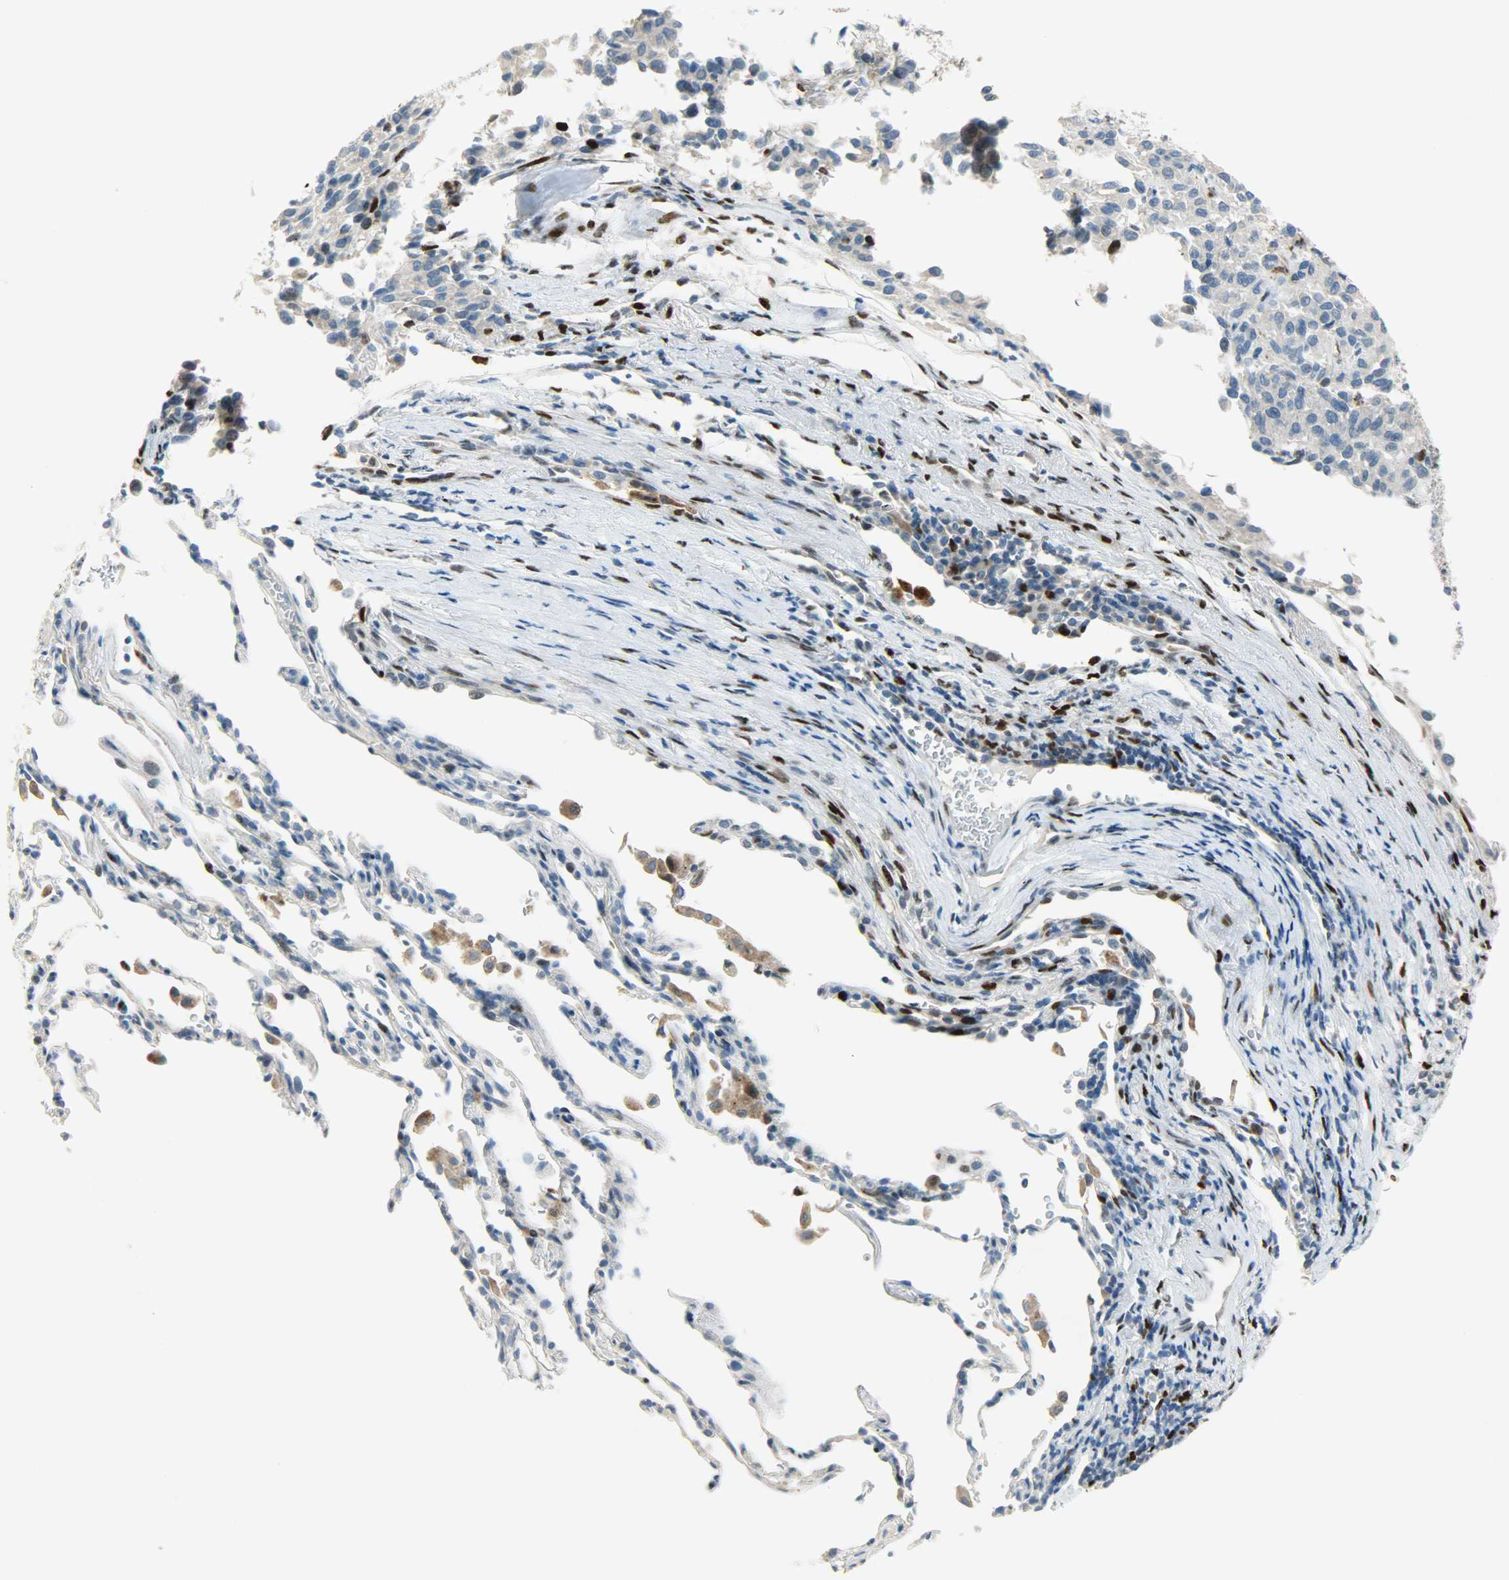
{"staining": {"intensity": "negative", "quantity": "none", "location": "none"}, "tissue": "melanoma", "cell_type": "Tumor cells", "image_type": "cancer", "snomed": [{"axis": "morphology", "description": "Malignant melanoma, Metastatic site"}, {"axis": "topography", "description": "Lung"}], "caption": "An image of malignant melanoma (metastatic site) stained for a protein displays no brown staining in tumor cells.", "gene": "JUNB", "patient": {"sex": "male", "age": 64}}